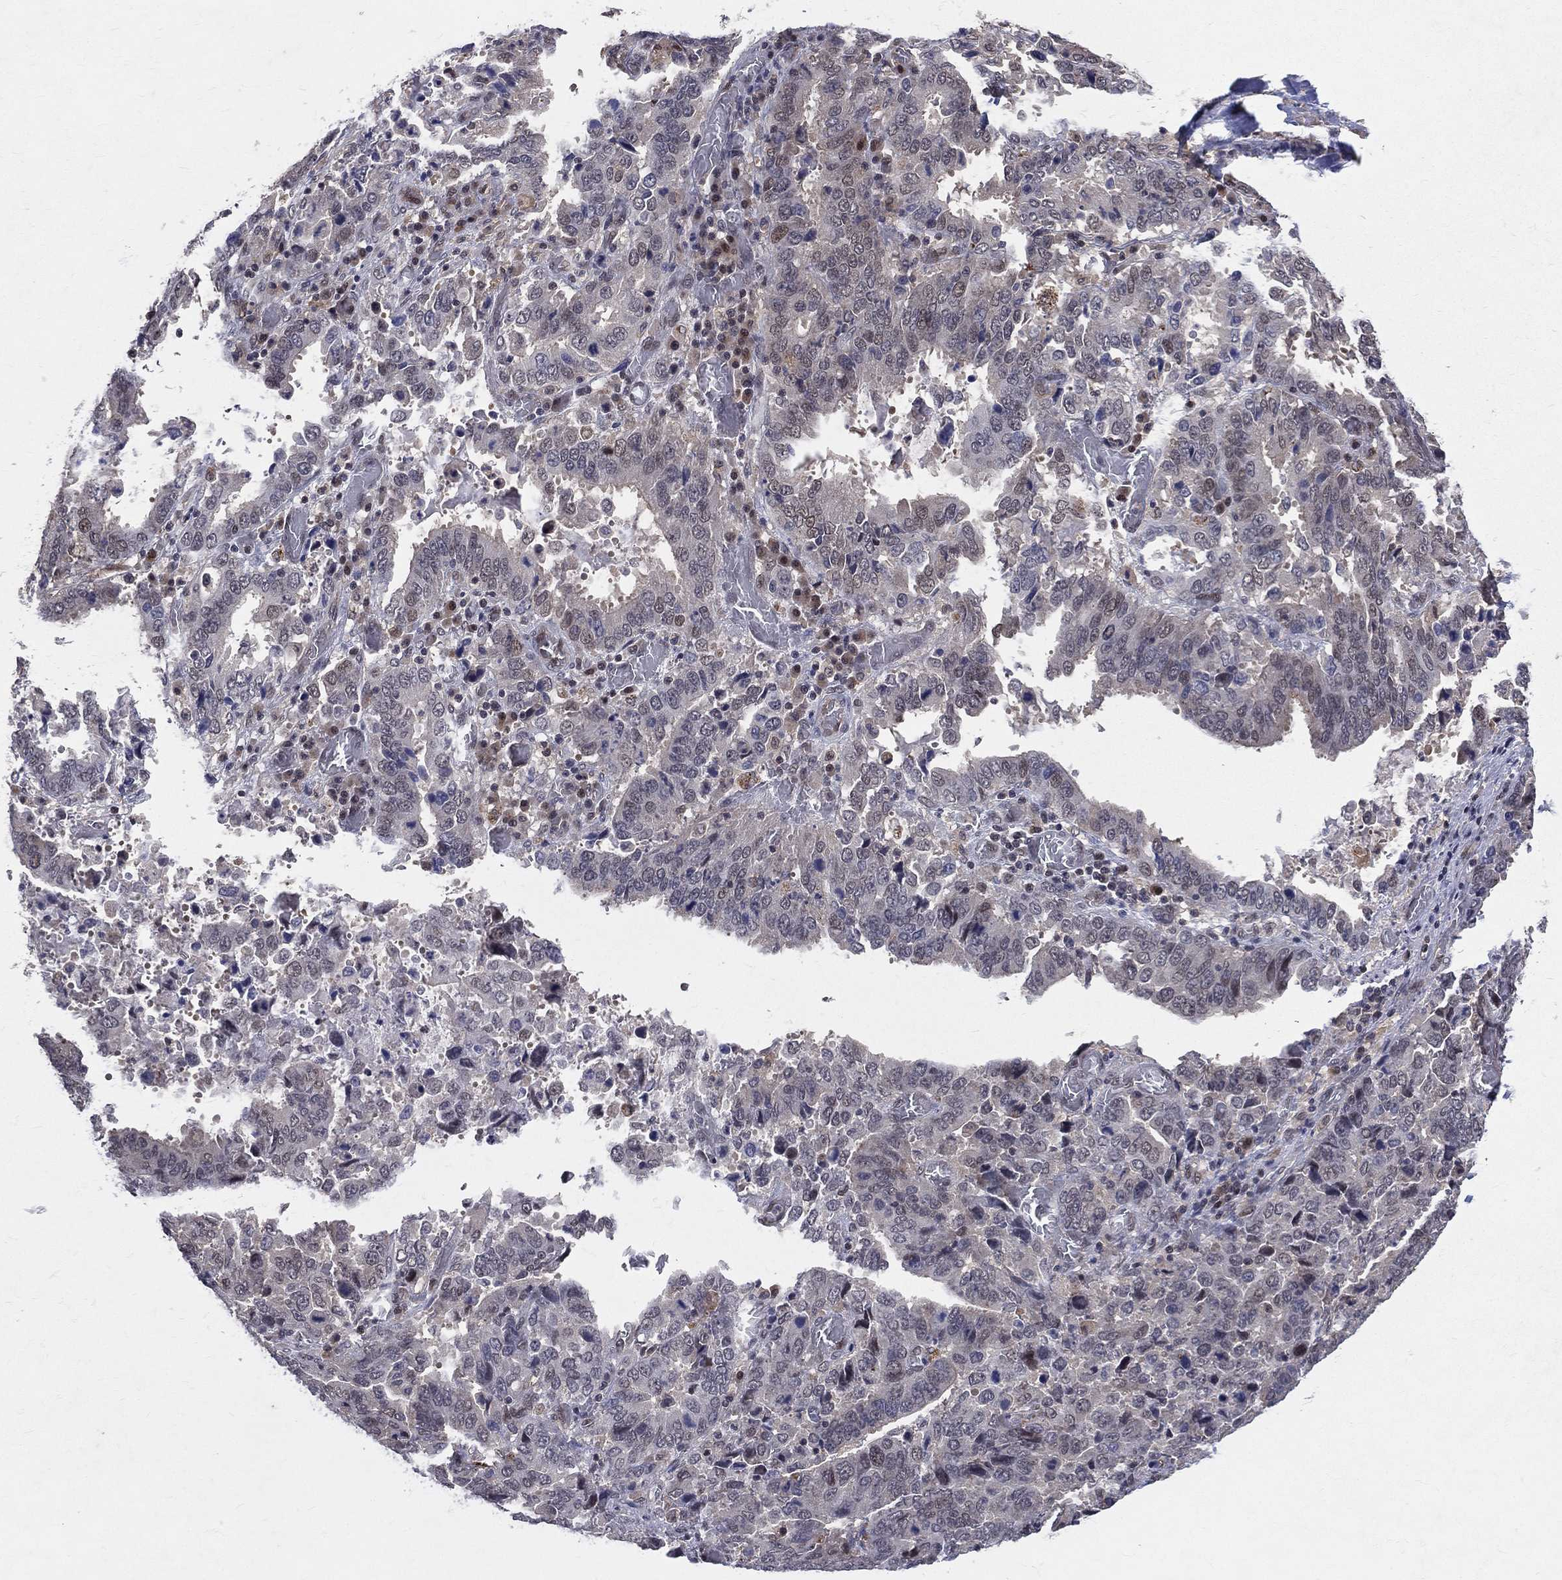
{"staining": {"intensity": "negative", "quantity": "none", "location": "none"}, "tissue": "stomach cancer", "cell_type": "Tumor cells", "image_type": "cancer", "snomed": [{"axis": "morphology", "description": "Adenocarcinoma, NOS"}, {"axis": "topography", "description": "Stomach, upper"}], "caption": "Adenocarcinoma (stomach) stained for a protein using immunohistochemistry (IHC) reveals no positivity tumor cells.", "gene": "GMPR2", "patient": {"sex": "male", "age": 74}}